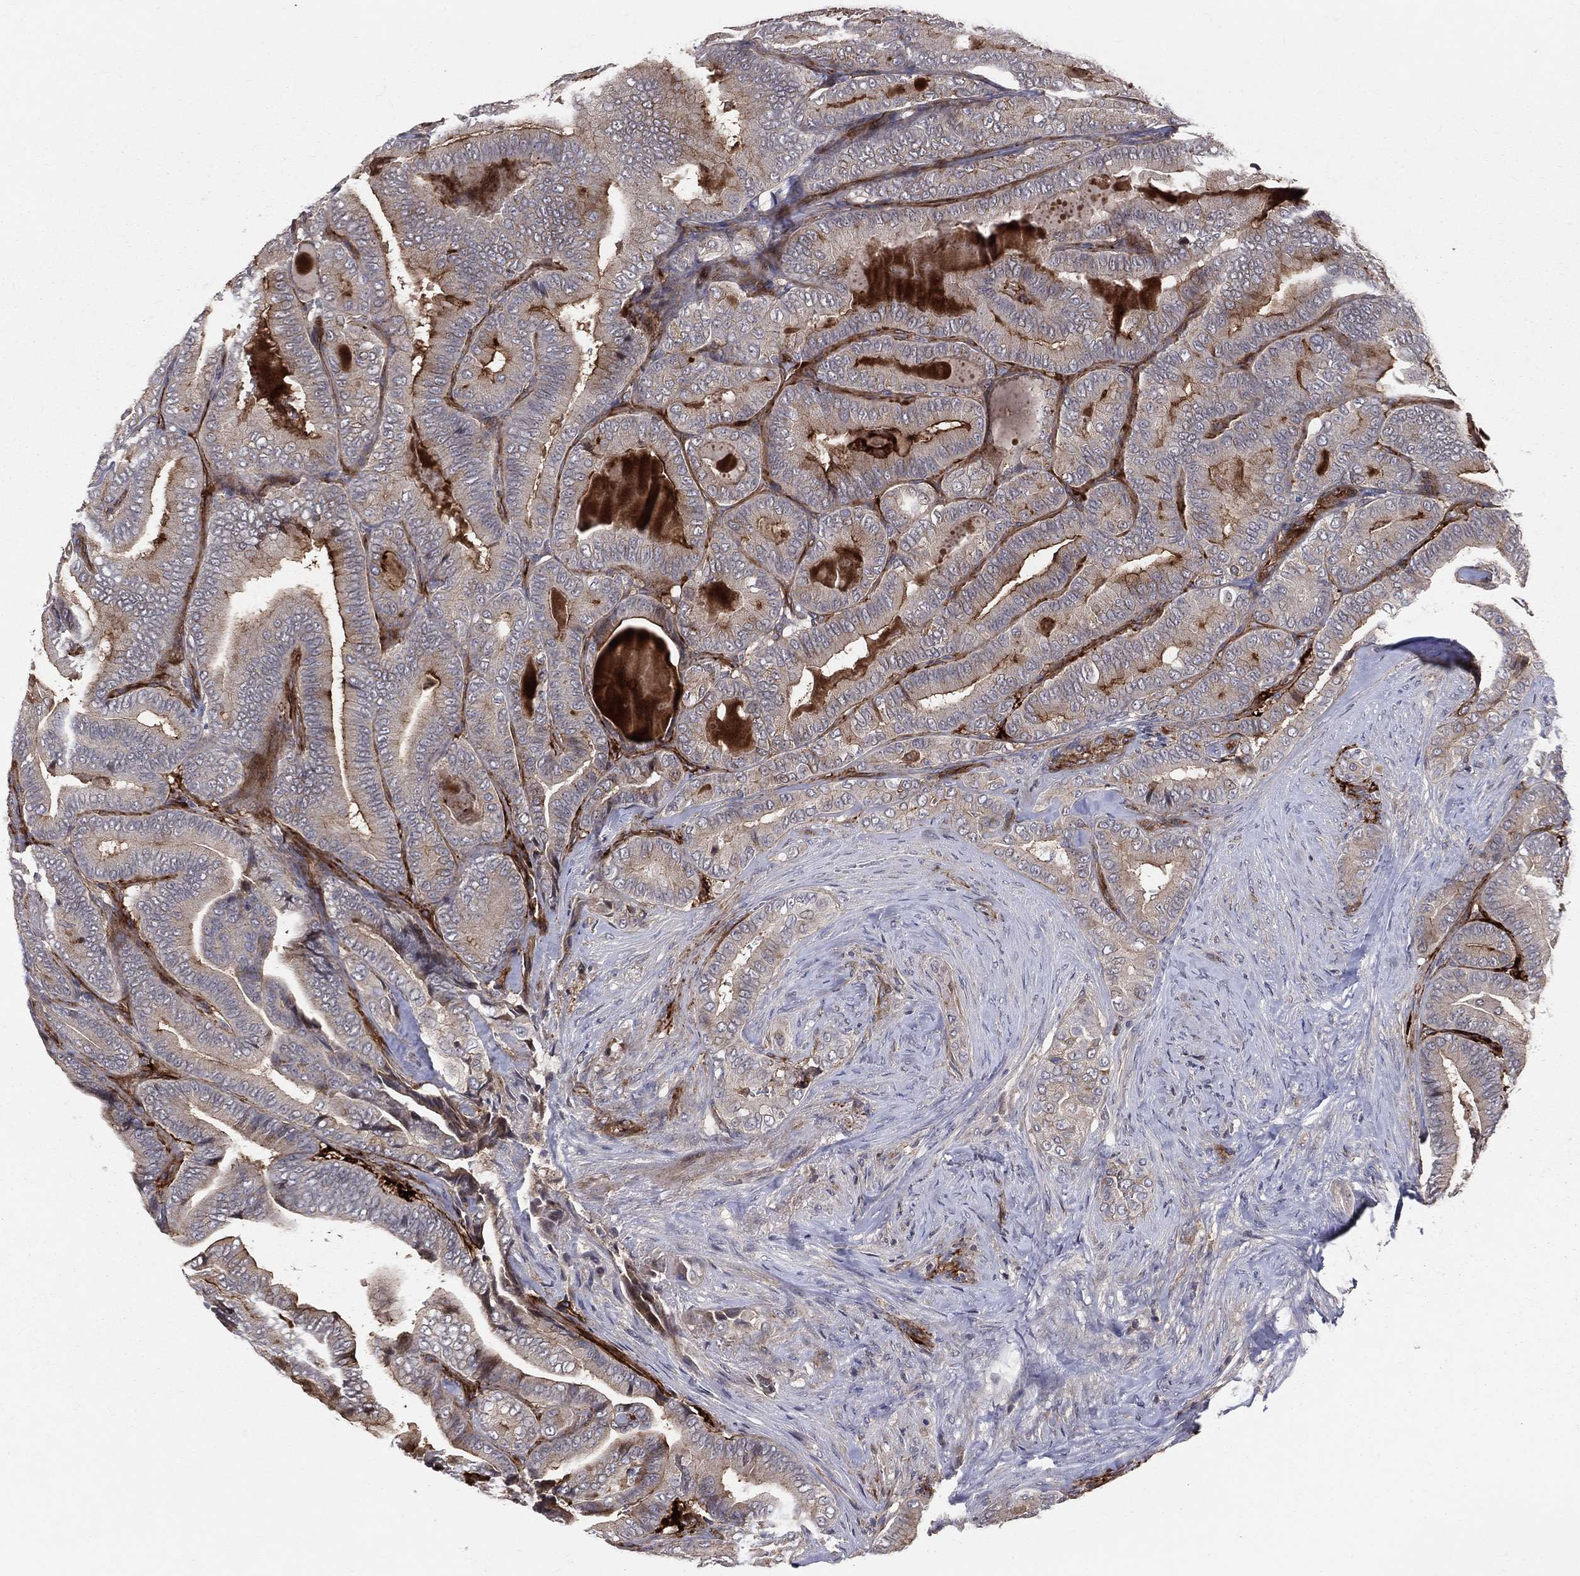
{"staining": {"intensity": "moderate", "quantity": "25%-75%", "location": "cytoplasmic/membranous"}, "tissue": "thyroid cancer", "cell_type": "Tumor cells", "image_type": "cancer", "snomed": [{"axis": "morphology", "description": "Papillary adenocarcinoma, NOS"}, {"axis": "topography", "description": "Thyroid gland"}], "caption": "Moderate cytoplasmic/membranous positivity for a protein is identified in approximately 25%-75% of tumor cells of thyroid cancer (papillary adenocarcinoma) using immunohistochemistry (IHC).", "gene": "ENTPD1", "patient": {"sex": "male", "age": 61}}